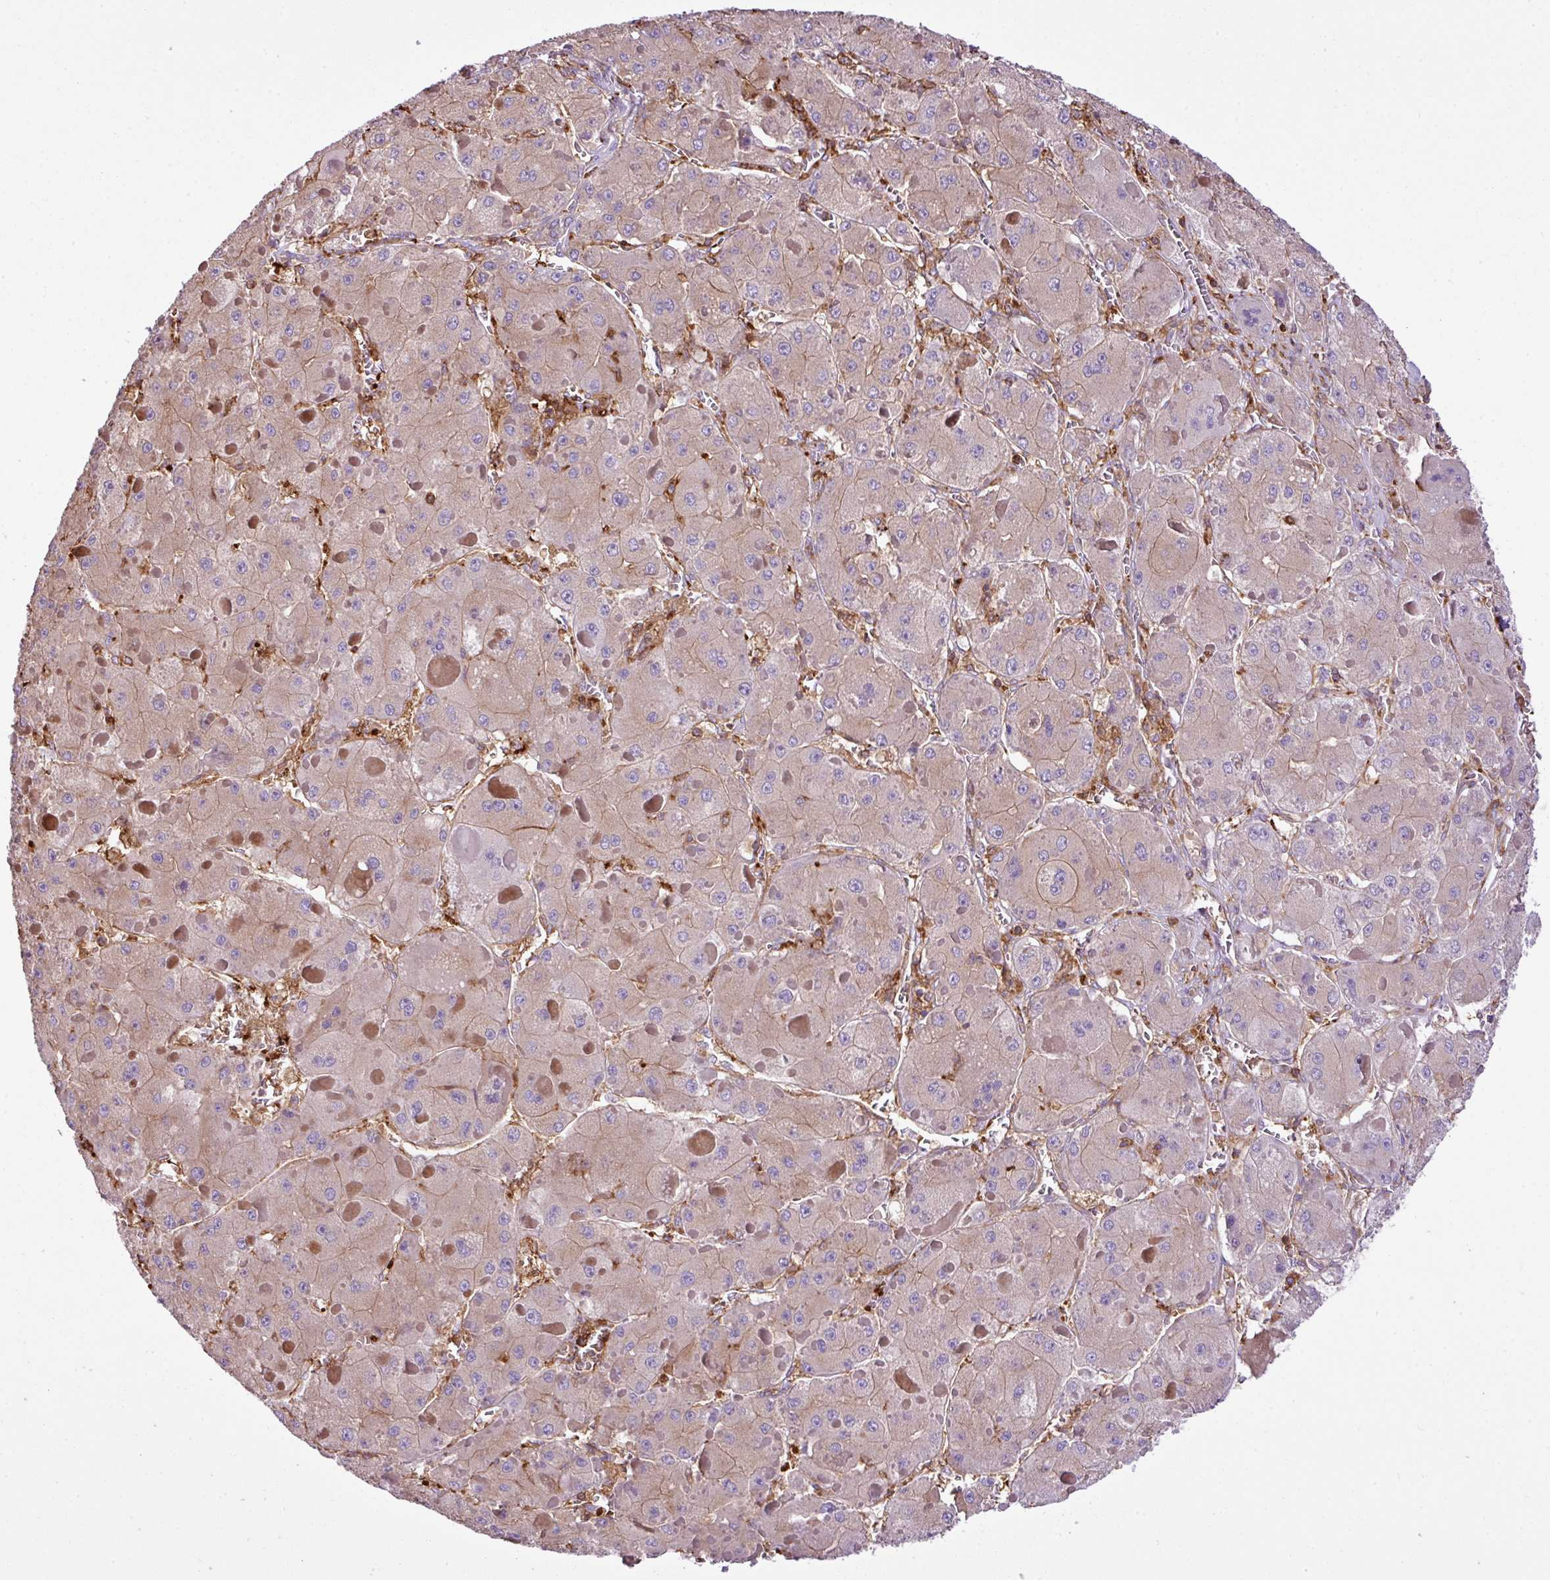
{"staining": {"intensity": "weak", "quantity": "25%-75%", "location": "cytoplasmic/membranous"}, "tissue": "liver cancer", "cell_type": "Tumor cells", "image_type": "cancer", "snomed": [{"axis": "morphology", "description": "Carcinoma, Hepatocellular, NOS"}, {"axis": "topography", "description": "Liver"}], "caption": "There is low levels of weak cytoplasmic/membranous expression in tumor cells of liver cancer (hepatocellular carcinoma), as demonstrated by immunohistochemical staining (brown color).", "gene": "PGAP6", "patient": {"sex": "female", "age": 73}}